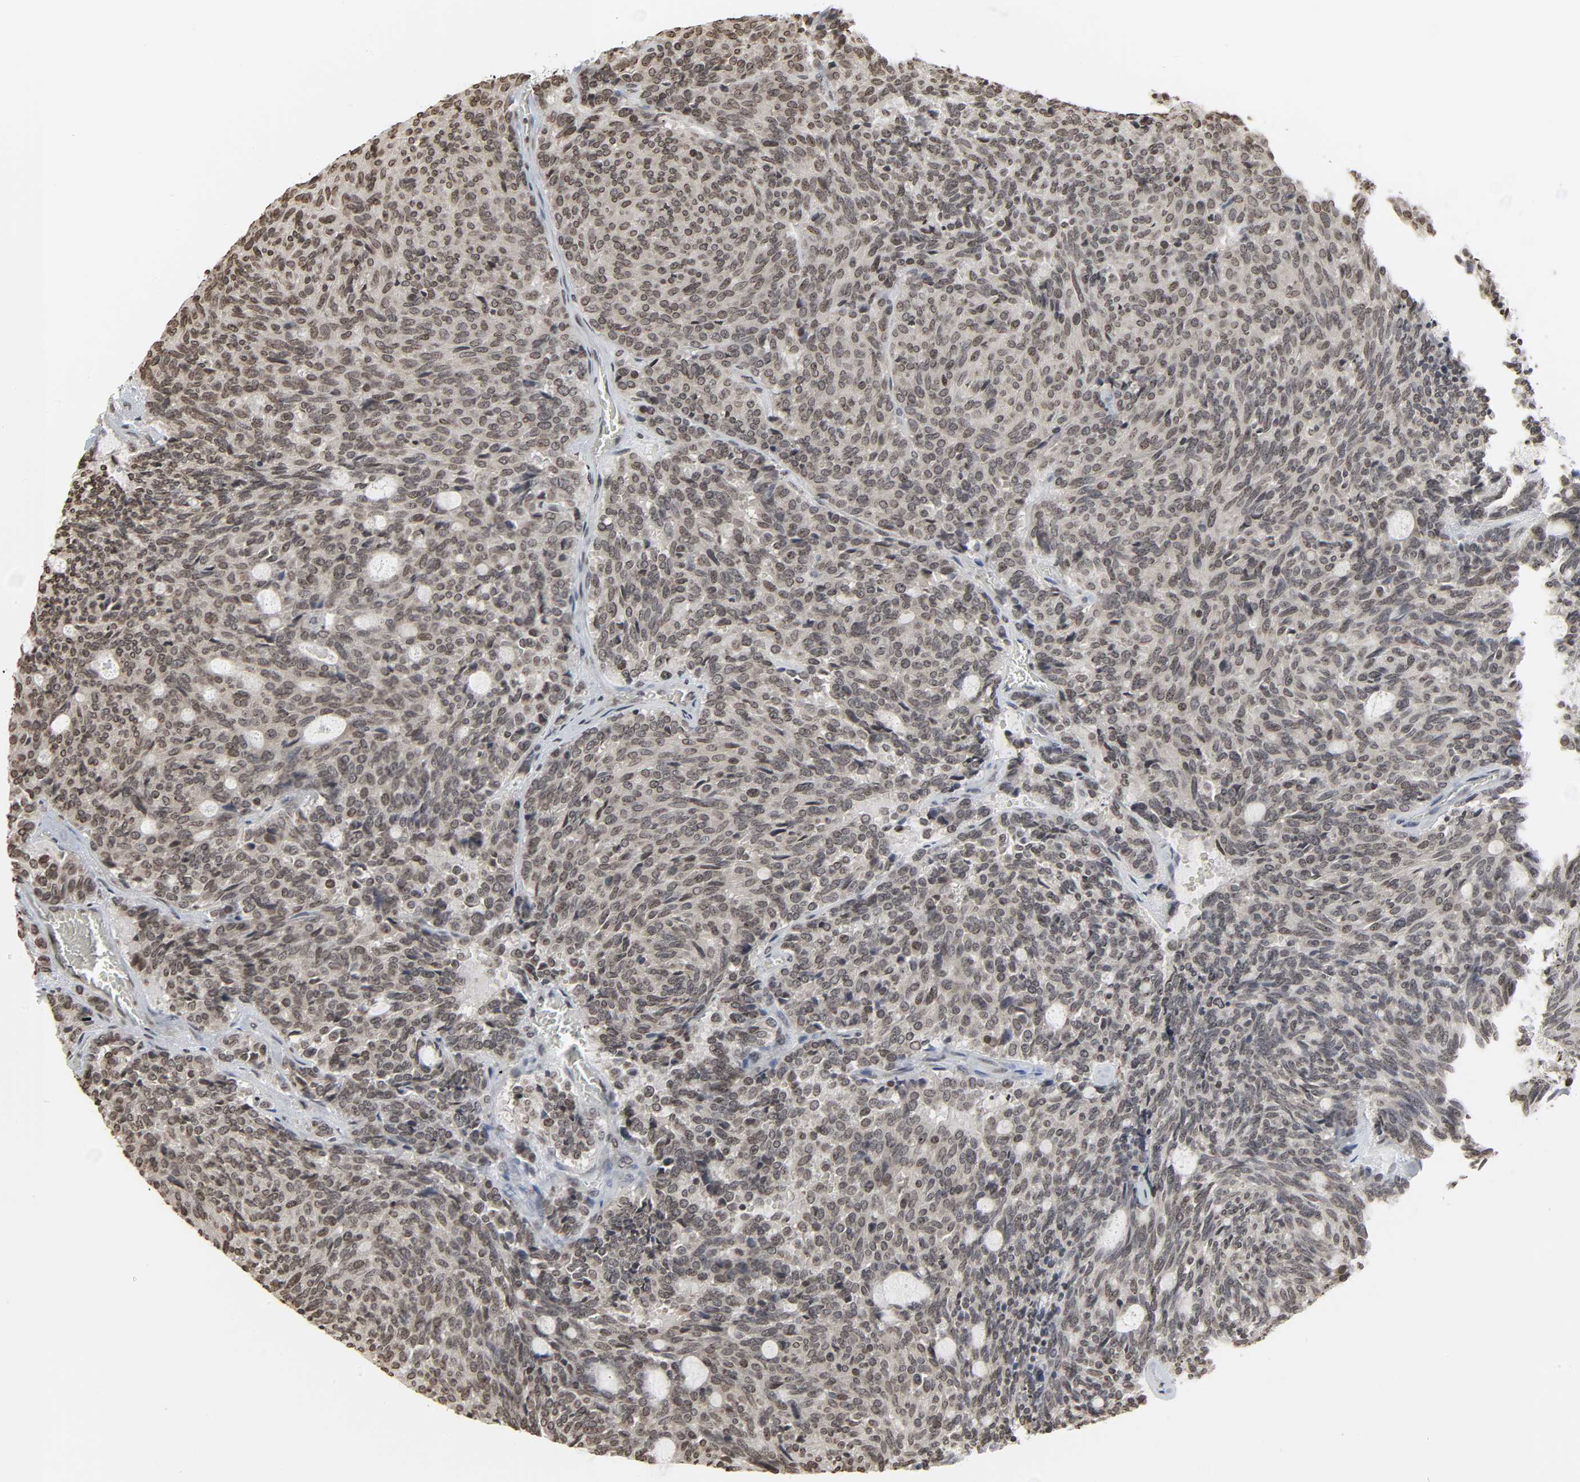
{"staining": {"intensity": "moderate", "quantity": ">75%", "location": "nuclear"}, "tissue": "carcinoid", "cell_type": "Tumor cells", "image_type": "cancer", "snomed": [{"axis": "morphology", "description": "Carcinoid, malignant, NOS"}, {"axis": "topography", "description": "Pancreas"}], "caption": "An image of human carcinoid (malignant) stained for a protein reveals moderate nuclear brown staining in tumor cells.", "gene": "ELAVL1", "patient": {"sex": "female", "age": 54}}